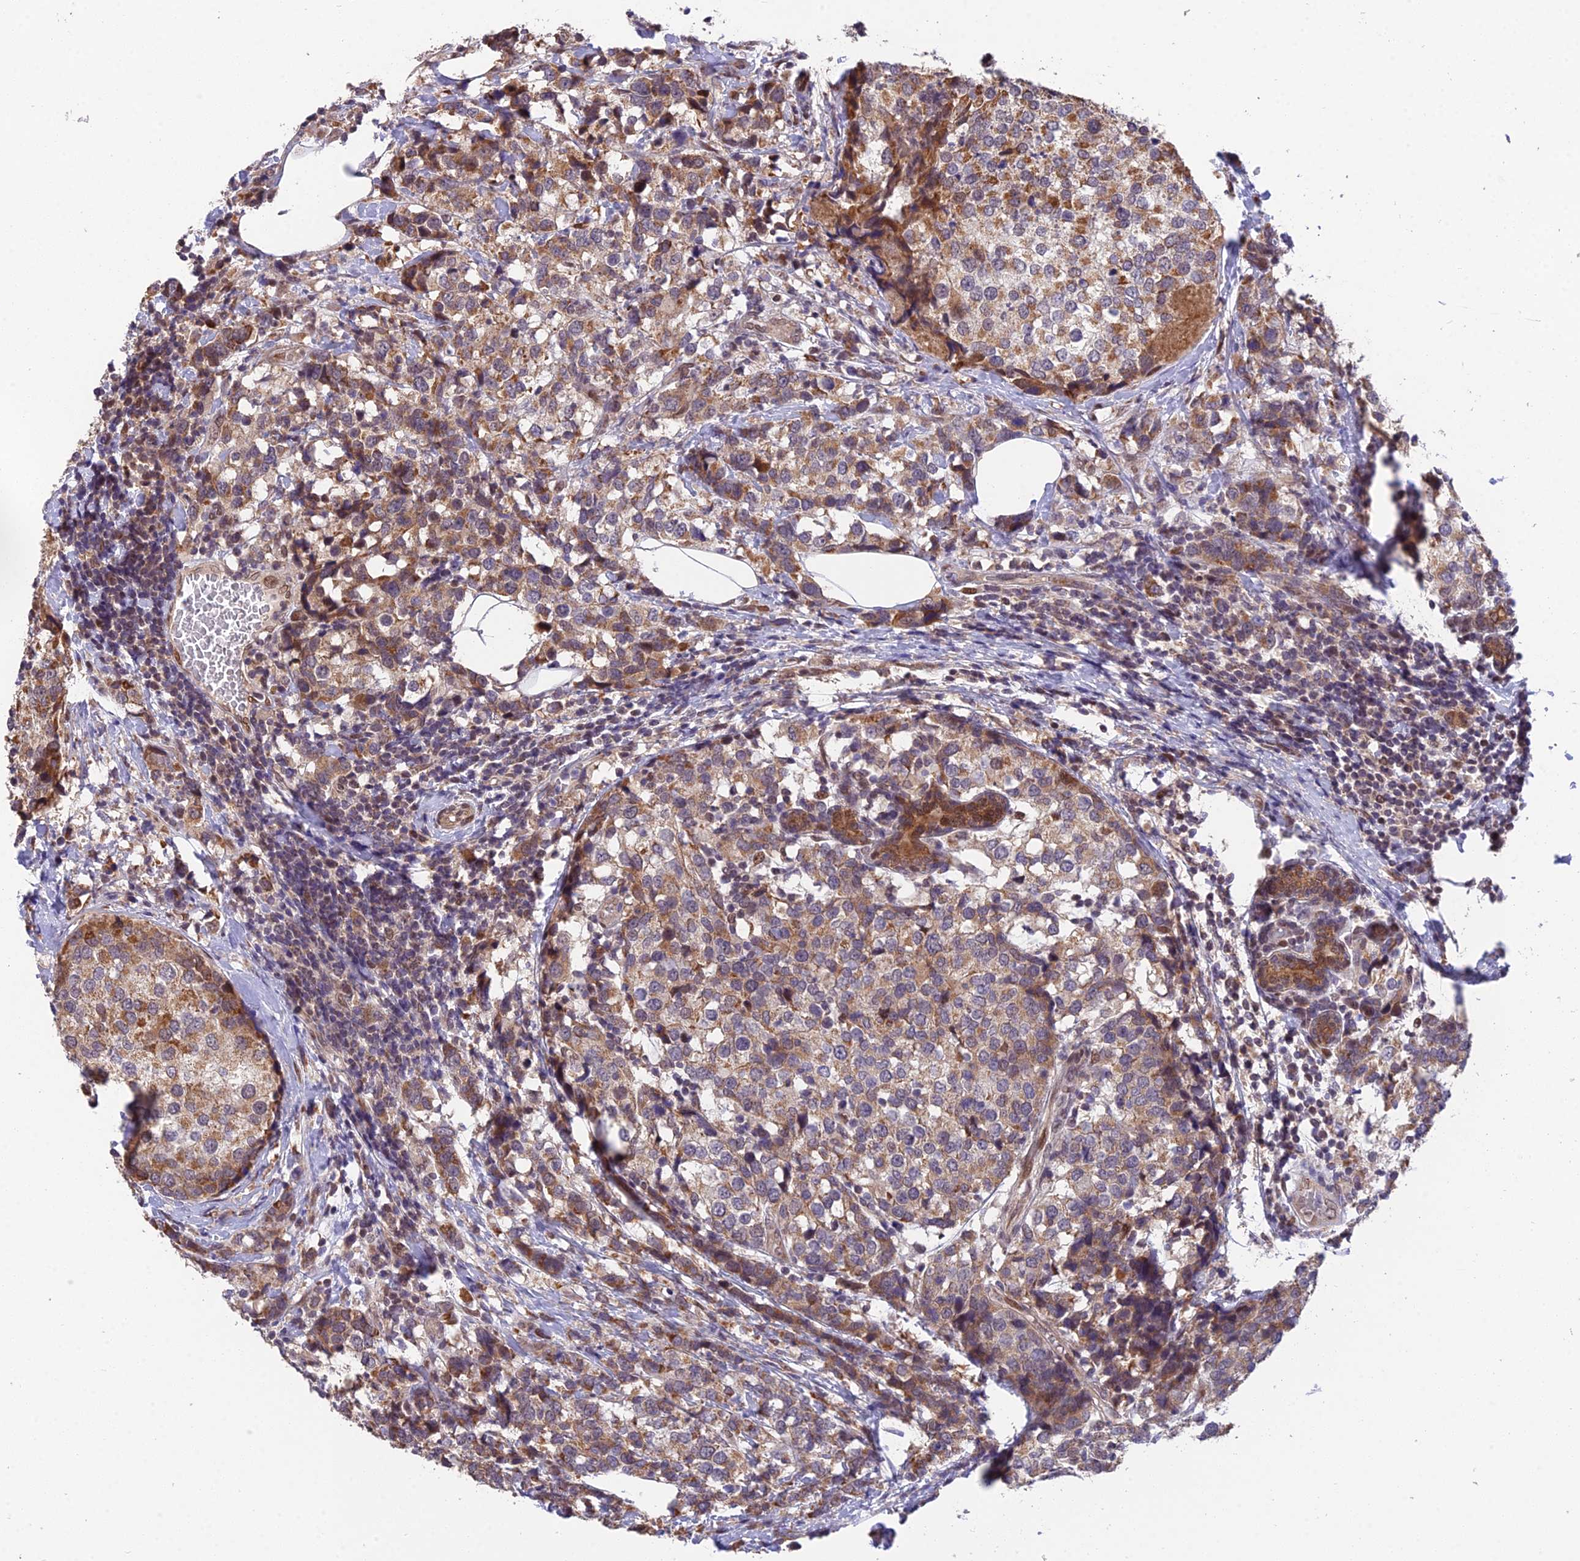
{"staining": {"intensity": "moderate", "quantity": ">75%", "location": "cytoplasmic/membranous"}, "tissue": "breast cancer", "cell_type": "Tumor cells", "image_type": "cancer", "snomed": [{"axis": "morphology", "description": "Lobular carcinoma"}, {"axis": "topography", "description": "Breast"}], "caption": "DAB immunohistochemical staining of human lobular carcinoma (breast) displays moderate cytoplasmic/membranous protein positivity in about >75% of tumor cells.", "gene": "CYP2R1", "patient": {"sex": "female", "age": 59}}